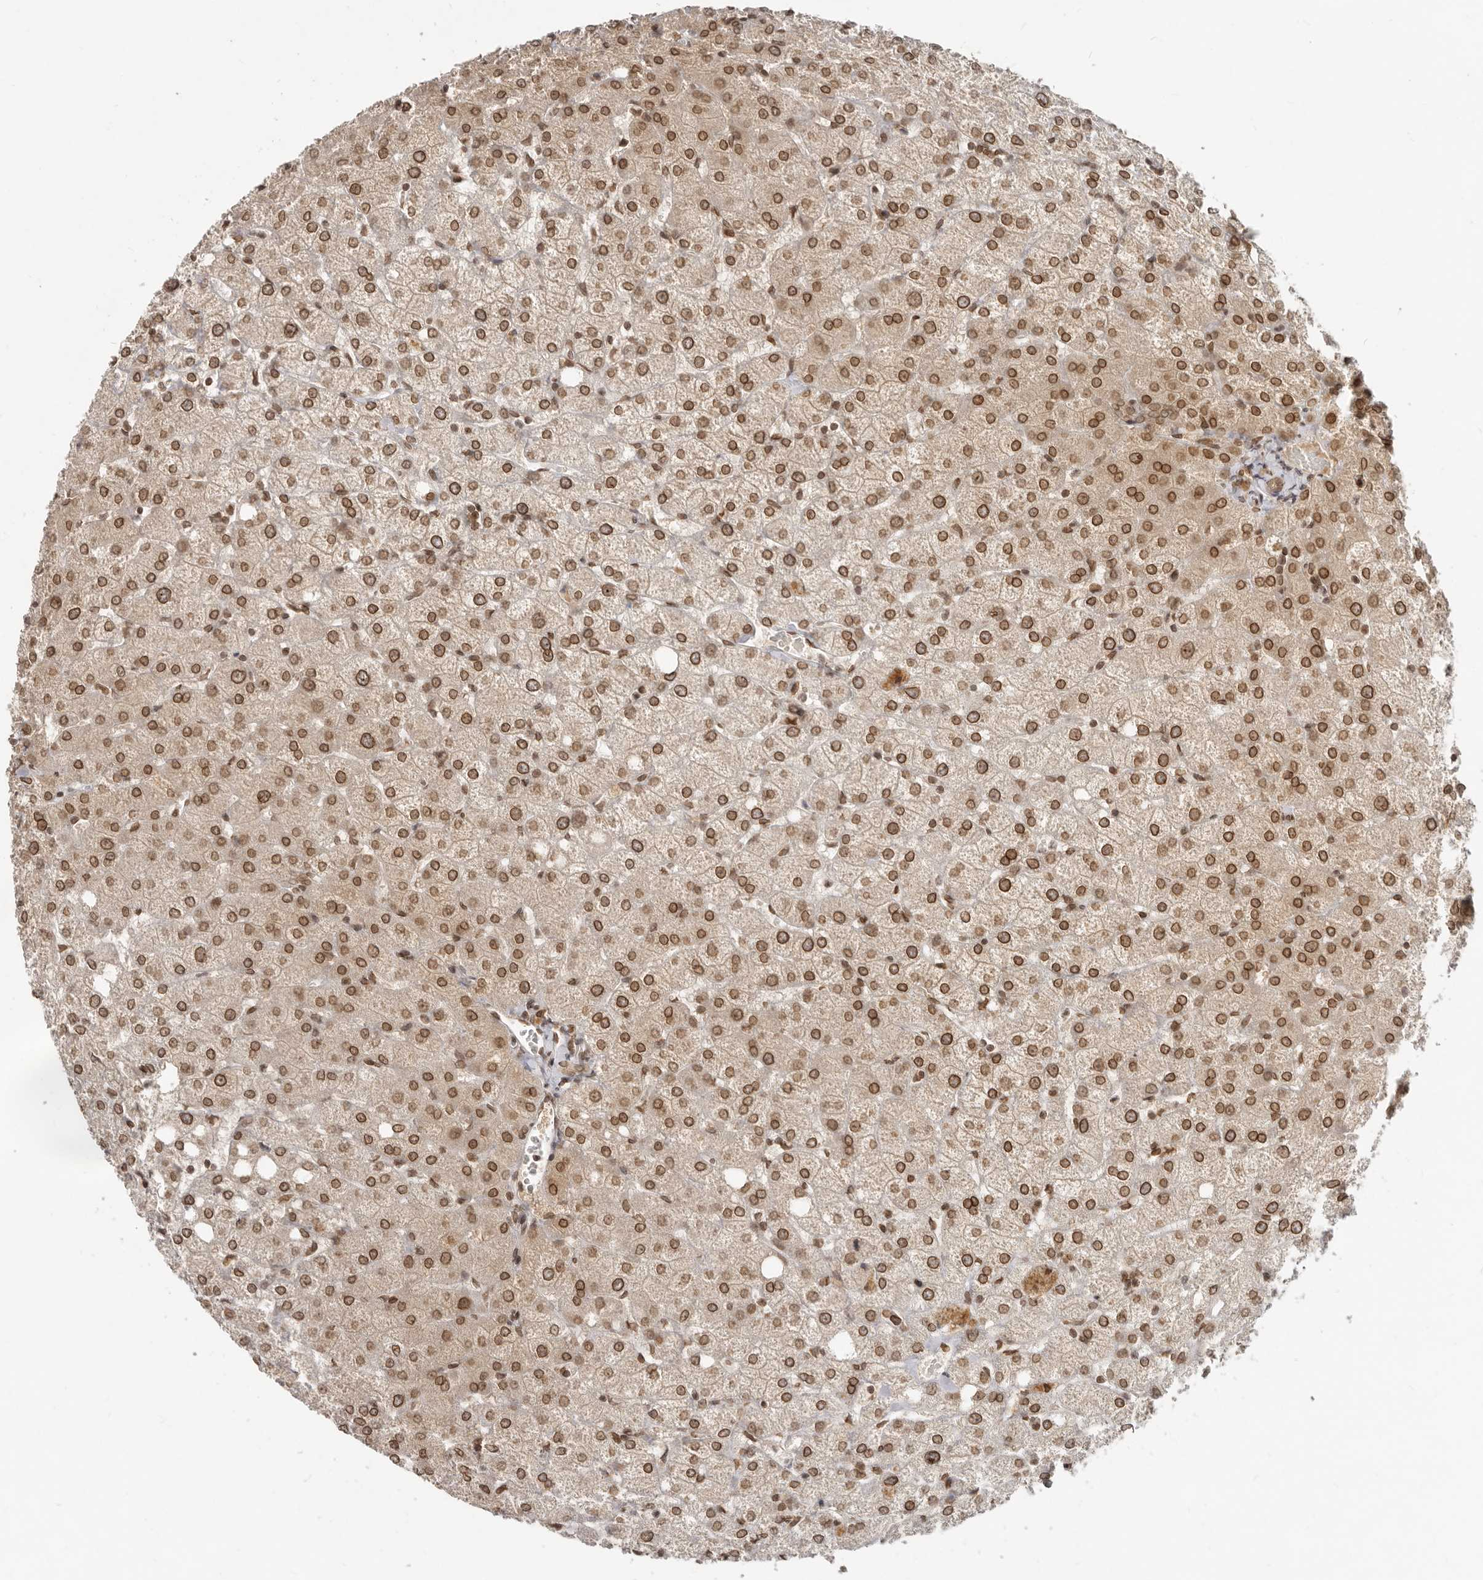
{"staining": {"intensity": "moderate", "quantity": ">75%", "location": "cytoplasmic/membranous,nuclear"}, "tissue": "liver", "cell_type": "Cholangiocytes", "image_type": "normal", "snomed": [{"axis": "morphology", "description": "Normal tissue, NOS"}, {"axis": "topography", "description": "Liver"}], "caption": "About >75% of cholangiocytes in unremarkable liver reveal moderate cytoplasmic/membranous,nuclear protein expression as visualized by brown immunohistochemical staining.", "gene": "NUP153", "patient": {"sex": "female", "age": 54}}